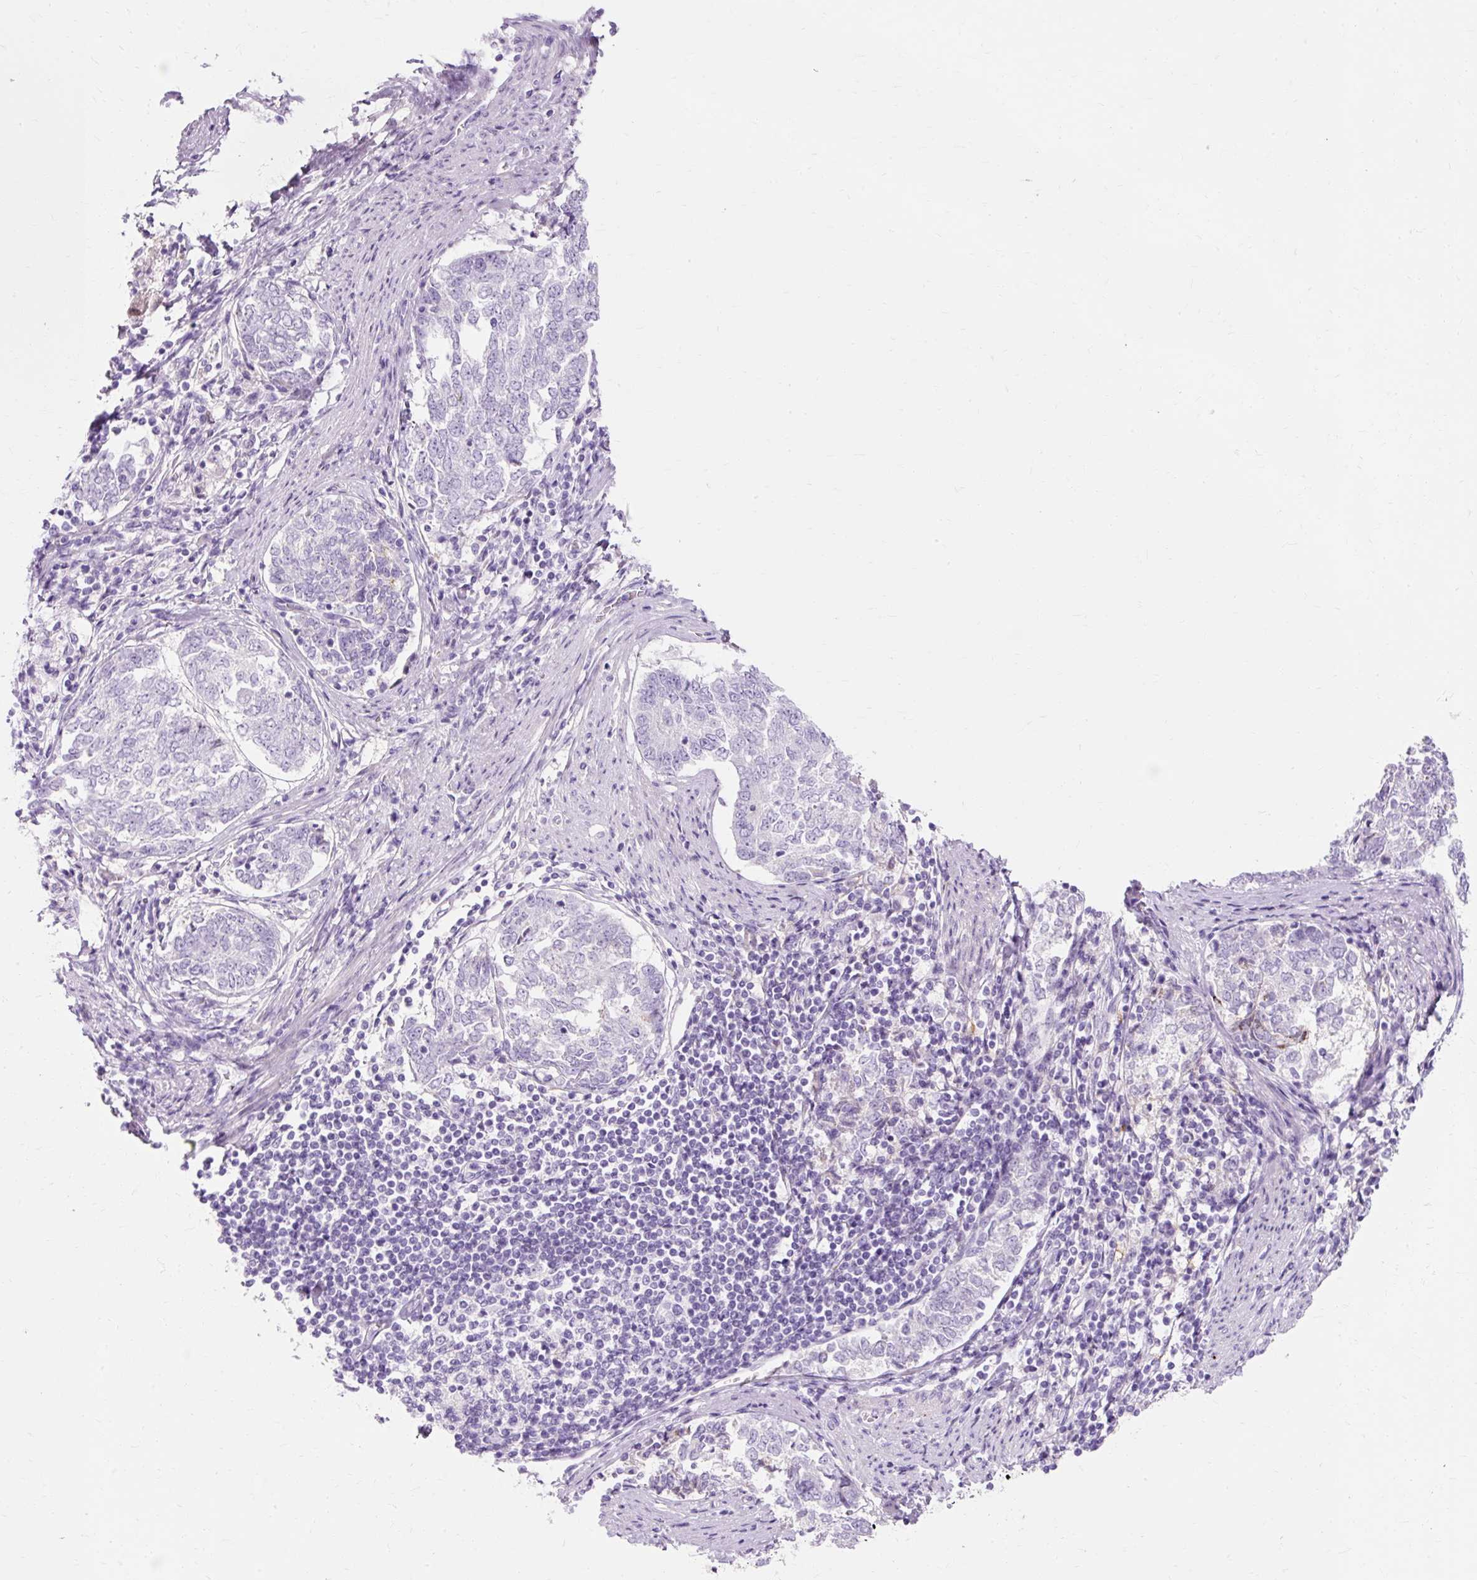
{"staining": {"intensity": "negative", "quantity": "none", "location": "none"}, "tissue": "endometrial cancer", "cell_type": "Tumor cells", "image_type": "cancer", "snomed": [{"axis": "morphology", "description": "Adenocarcinoma, NOS"}, {"axis": "topography", "description": "Endometrium"}], "caption": "A micrograph of endometrial cancer stained for a protein displays no brown staining in tumor cells.", "gene": "CLDN25", "patient": {"sex": "female", "age": 80}}